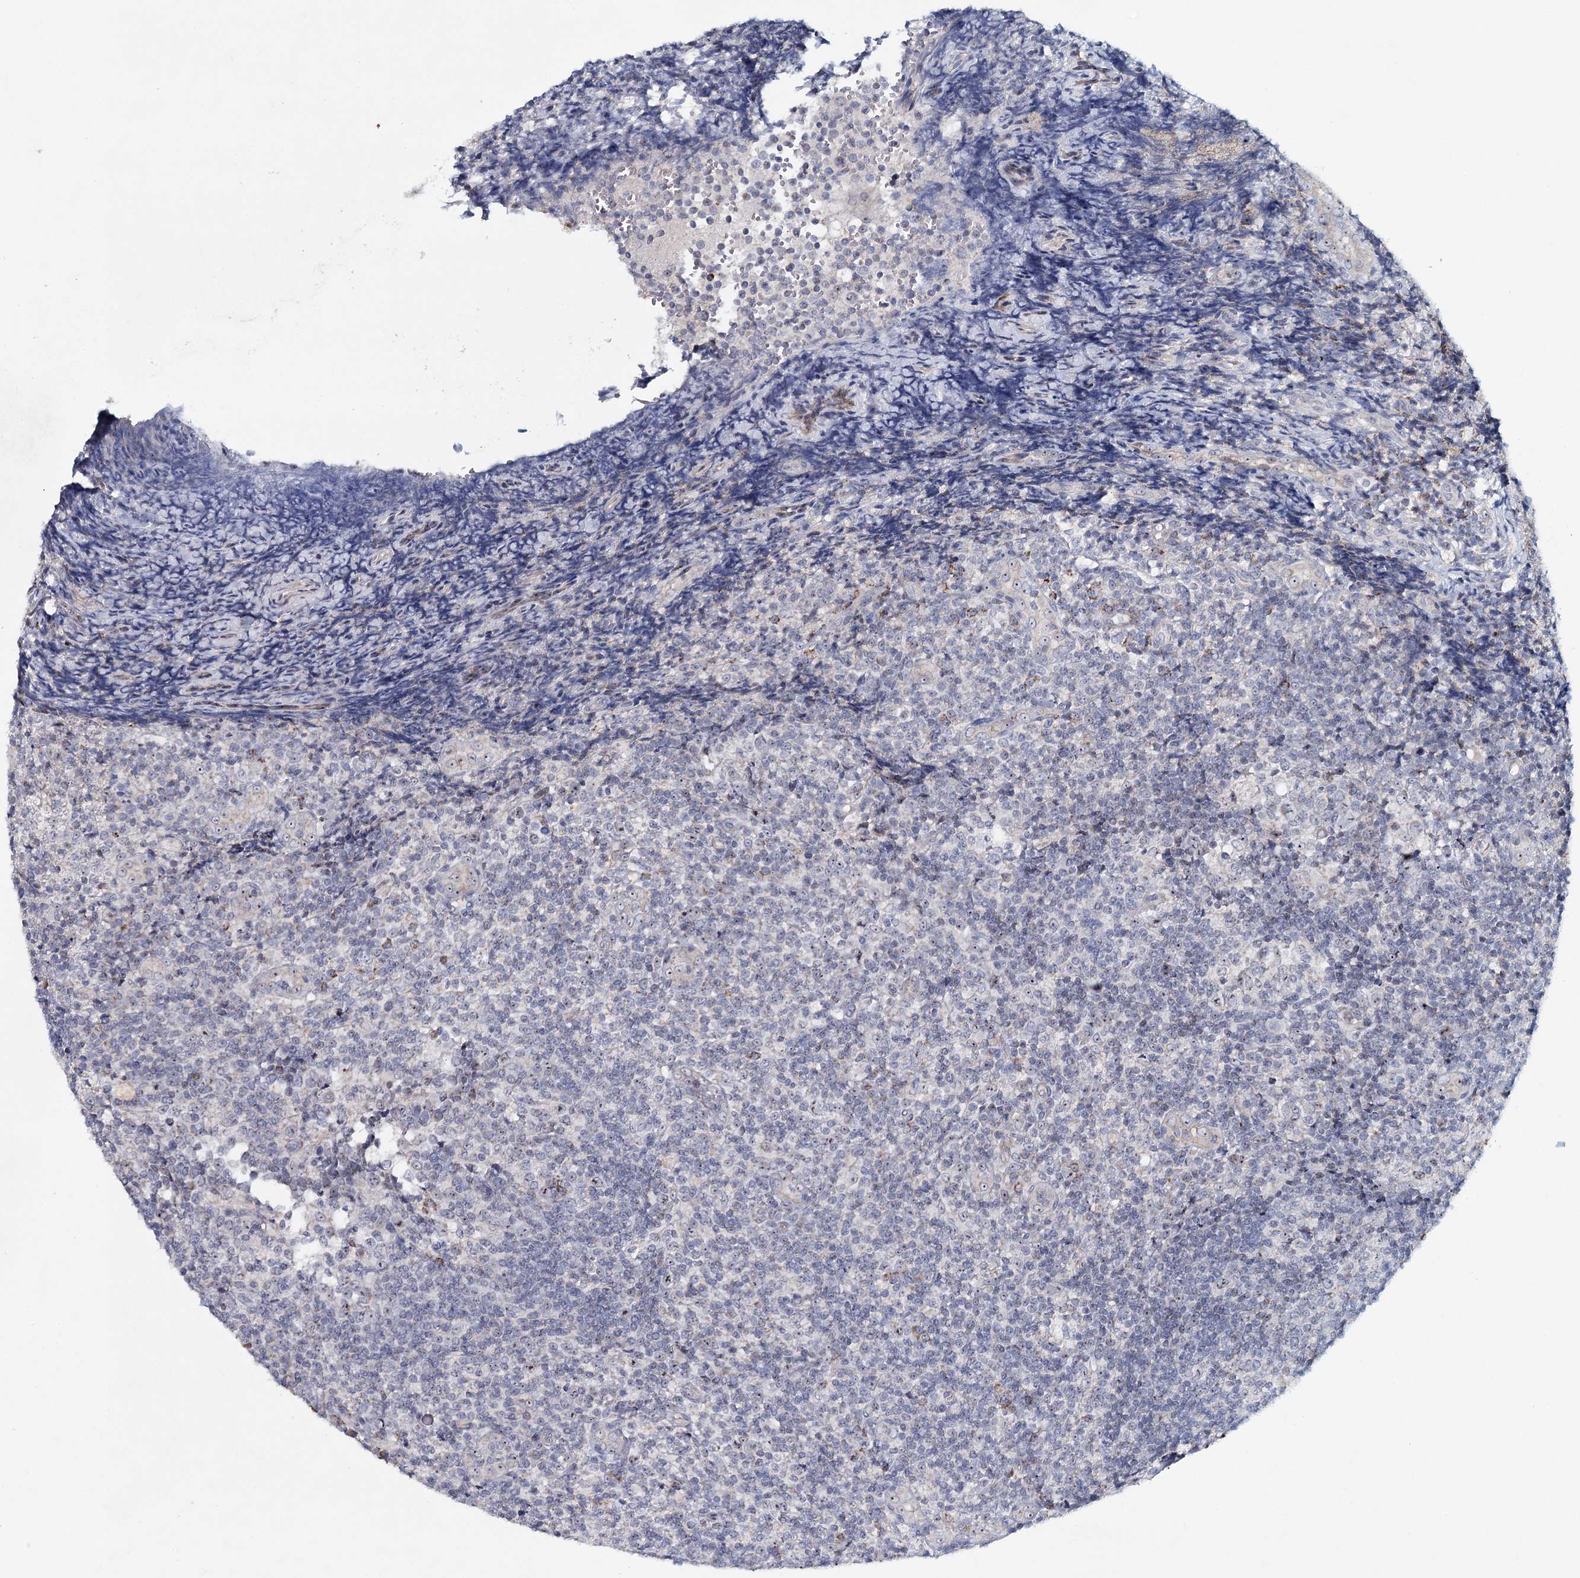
{"staining": {"intensity": "negative", "quantity": "none", "location": "none"}, "tissue": "tonsil", "cell_type": "Germinal center cells", "image_type": "normal", "snomed": [{"axis": "morphology", "description": "Normal tissue, NOS"}, {"axis": "topography", "description": "Tonsil"}], "caption": "Germinal center cells are negative for brown protein staining in unremarkable tonsil. (Immunohistochemistry, brightfield microscopy, high magnification).", "gene": "RBM43", "patient": {"sex": "female", "age": 19}}